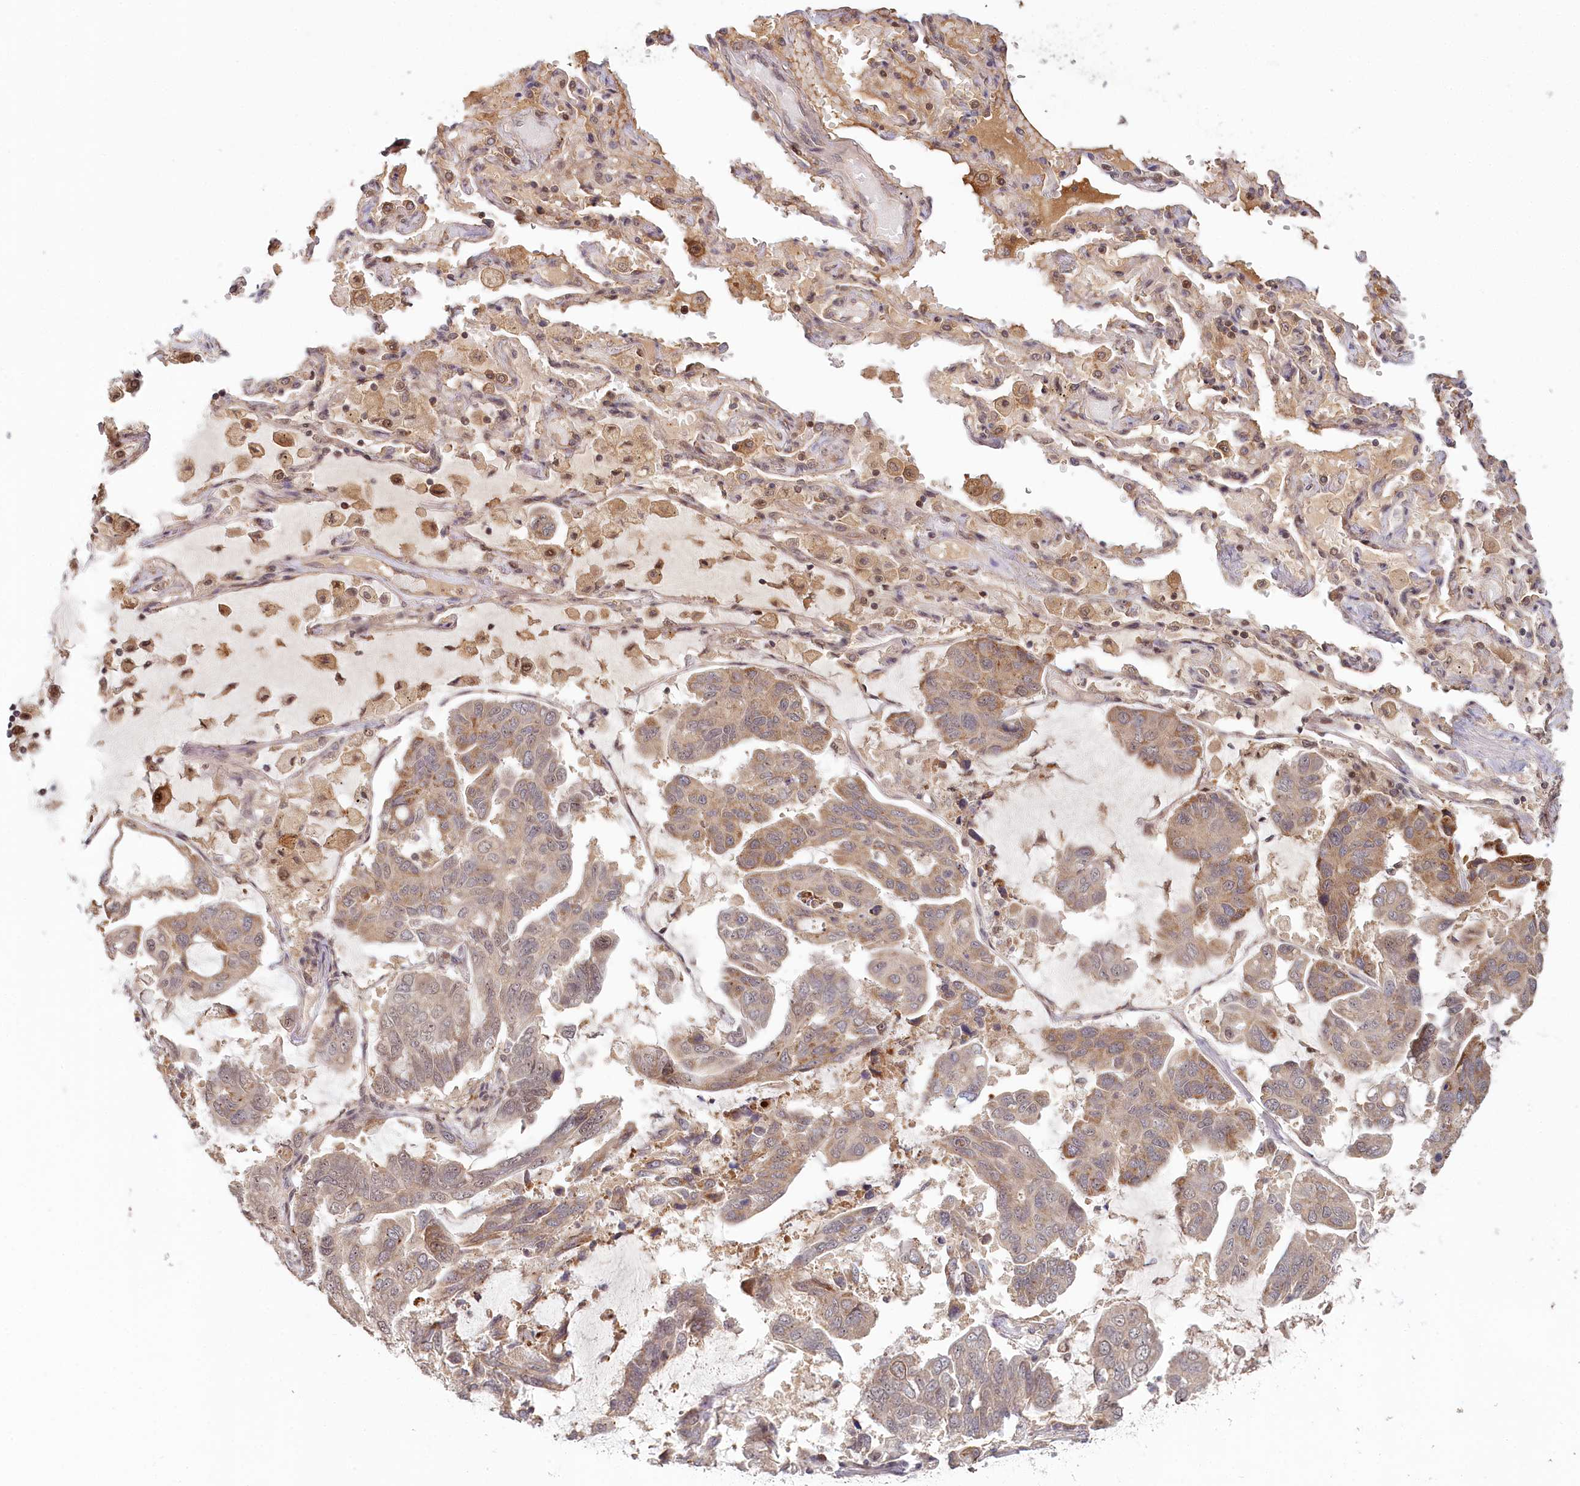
{"staining": {"intensity": "moderate", "quantity": "<25%", "location": "cytoplasmic/membranous"}, "tissue": "lung cancer", "cell_type": "Tumor cells", "image_type": "cancer", "snomed": [{"axis": "morphology", "description": "Adenocarcinoma, NOS"}, {"axis": "topography", "description": "Lung"}], "caption": "Immunohistochemistry (IHC) image of human adenocarcinoma (lung) stained for a protein (brown), which exhibits low levels of moderate cytoplasmic/membranous expression in approximately <25% of tumor cells.", "gene": "WAPL", "patient": {"sex": "male", "age": 64}}